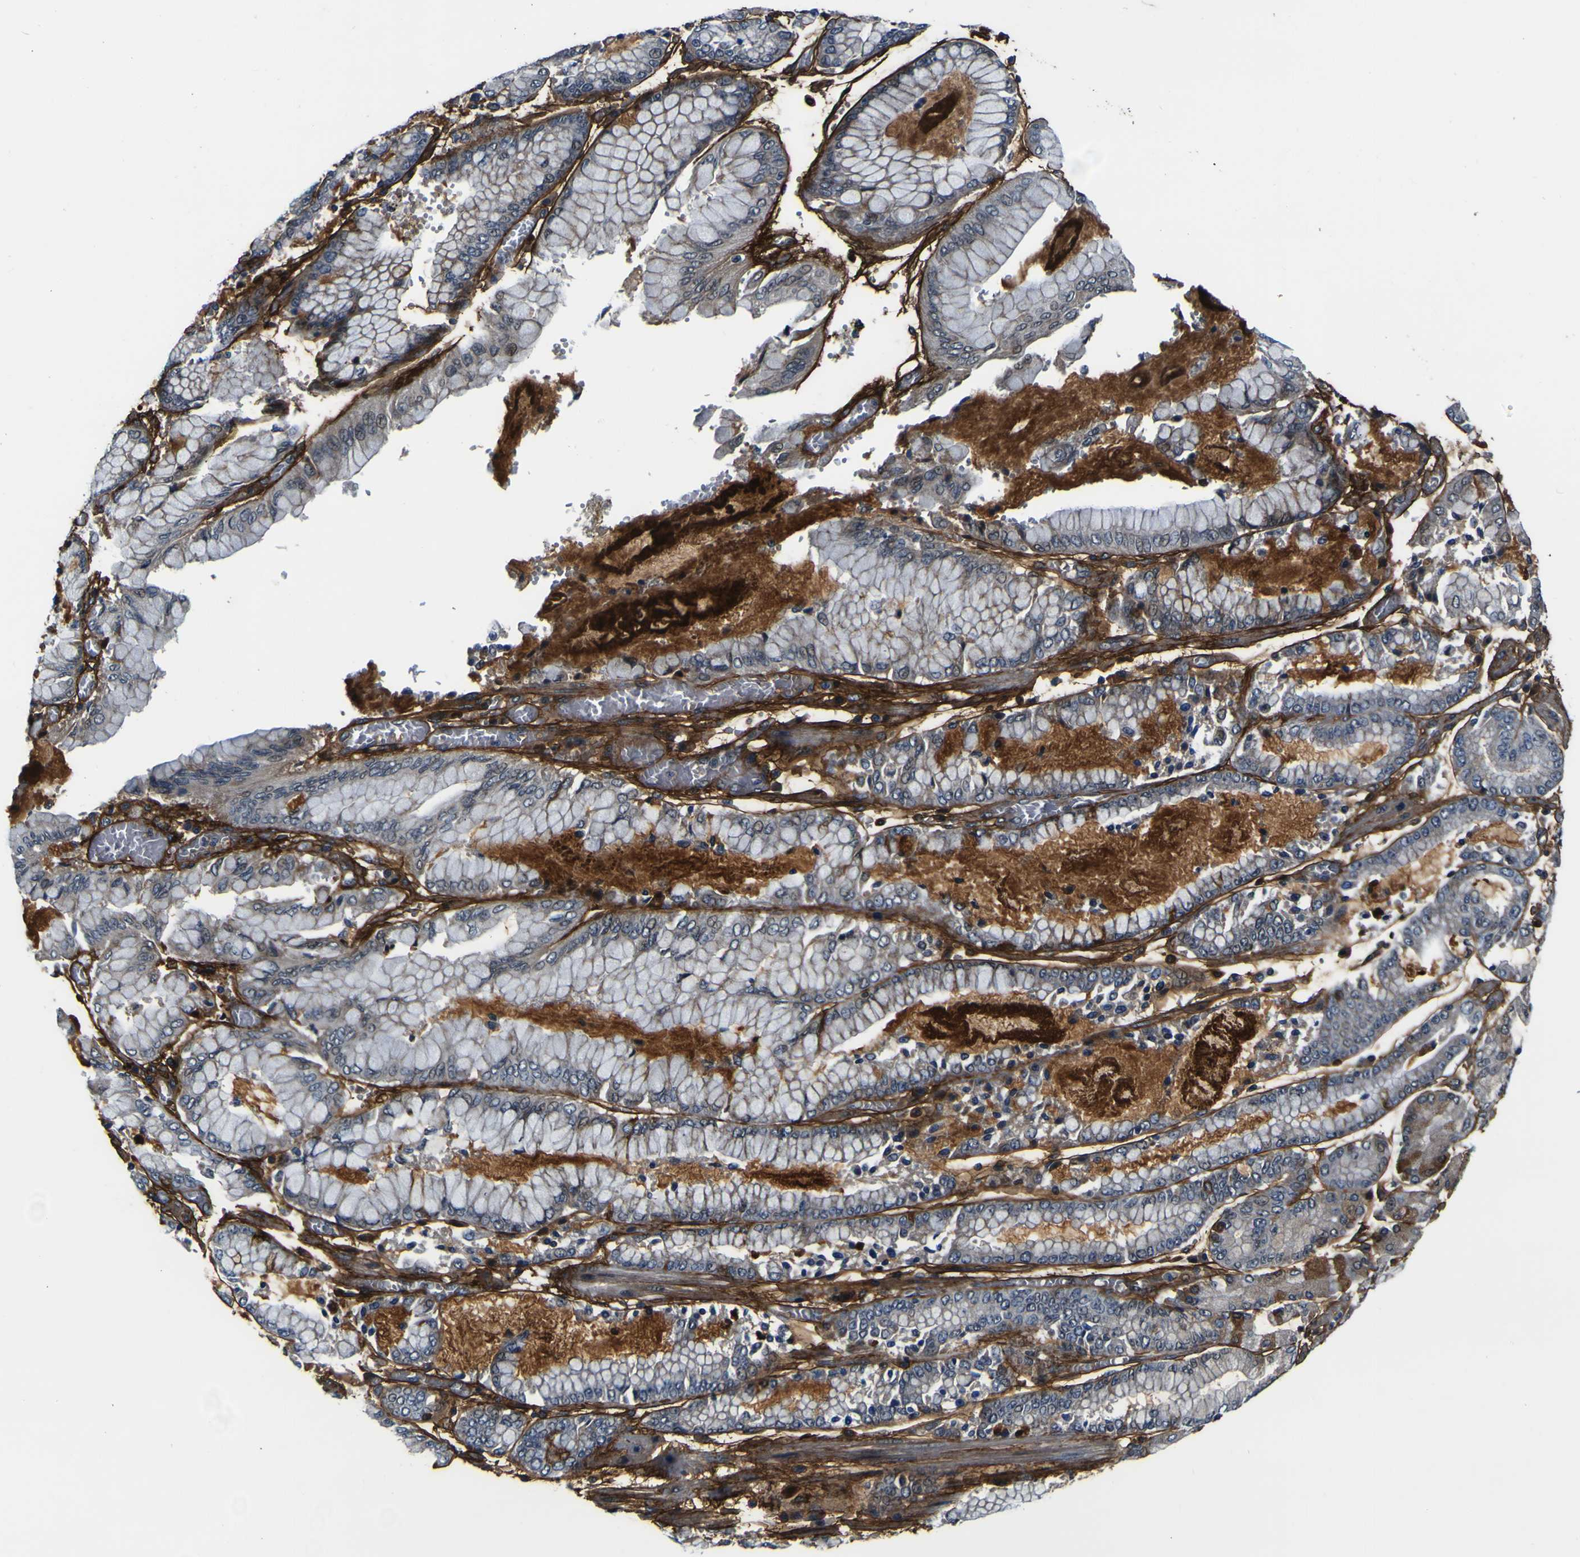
{"staining": {"intensity": "negative", "quantity": "none", "location": "none"}, "tissue": "stomach cancer", "cell_type": "Tumor cells", "image_type": "cancer", "snomed": [{"axis": "morphology", "description": "Normal tissue, NOS"}, {"axis": "morphology", "description": "Adenocarcinoma, NOS"}, {"axis": "topography", "description": "Stomach, upper"}, {"axis": "topography", "description": "Stomach"}], "caption": "Immunohistochemical staining of stomach cancer shows no significant expression in tumor cells.", "gene": "POSTN", "patient": {"sex": "male", "age": 76}}